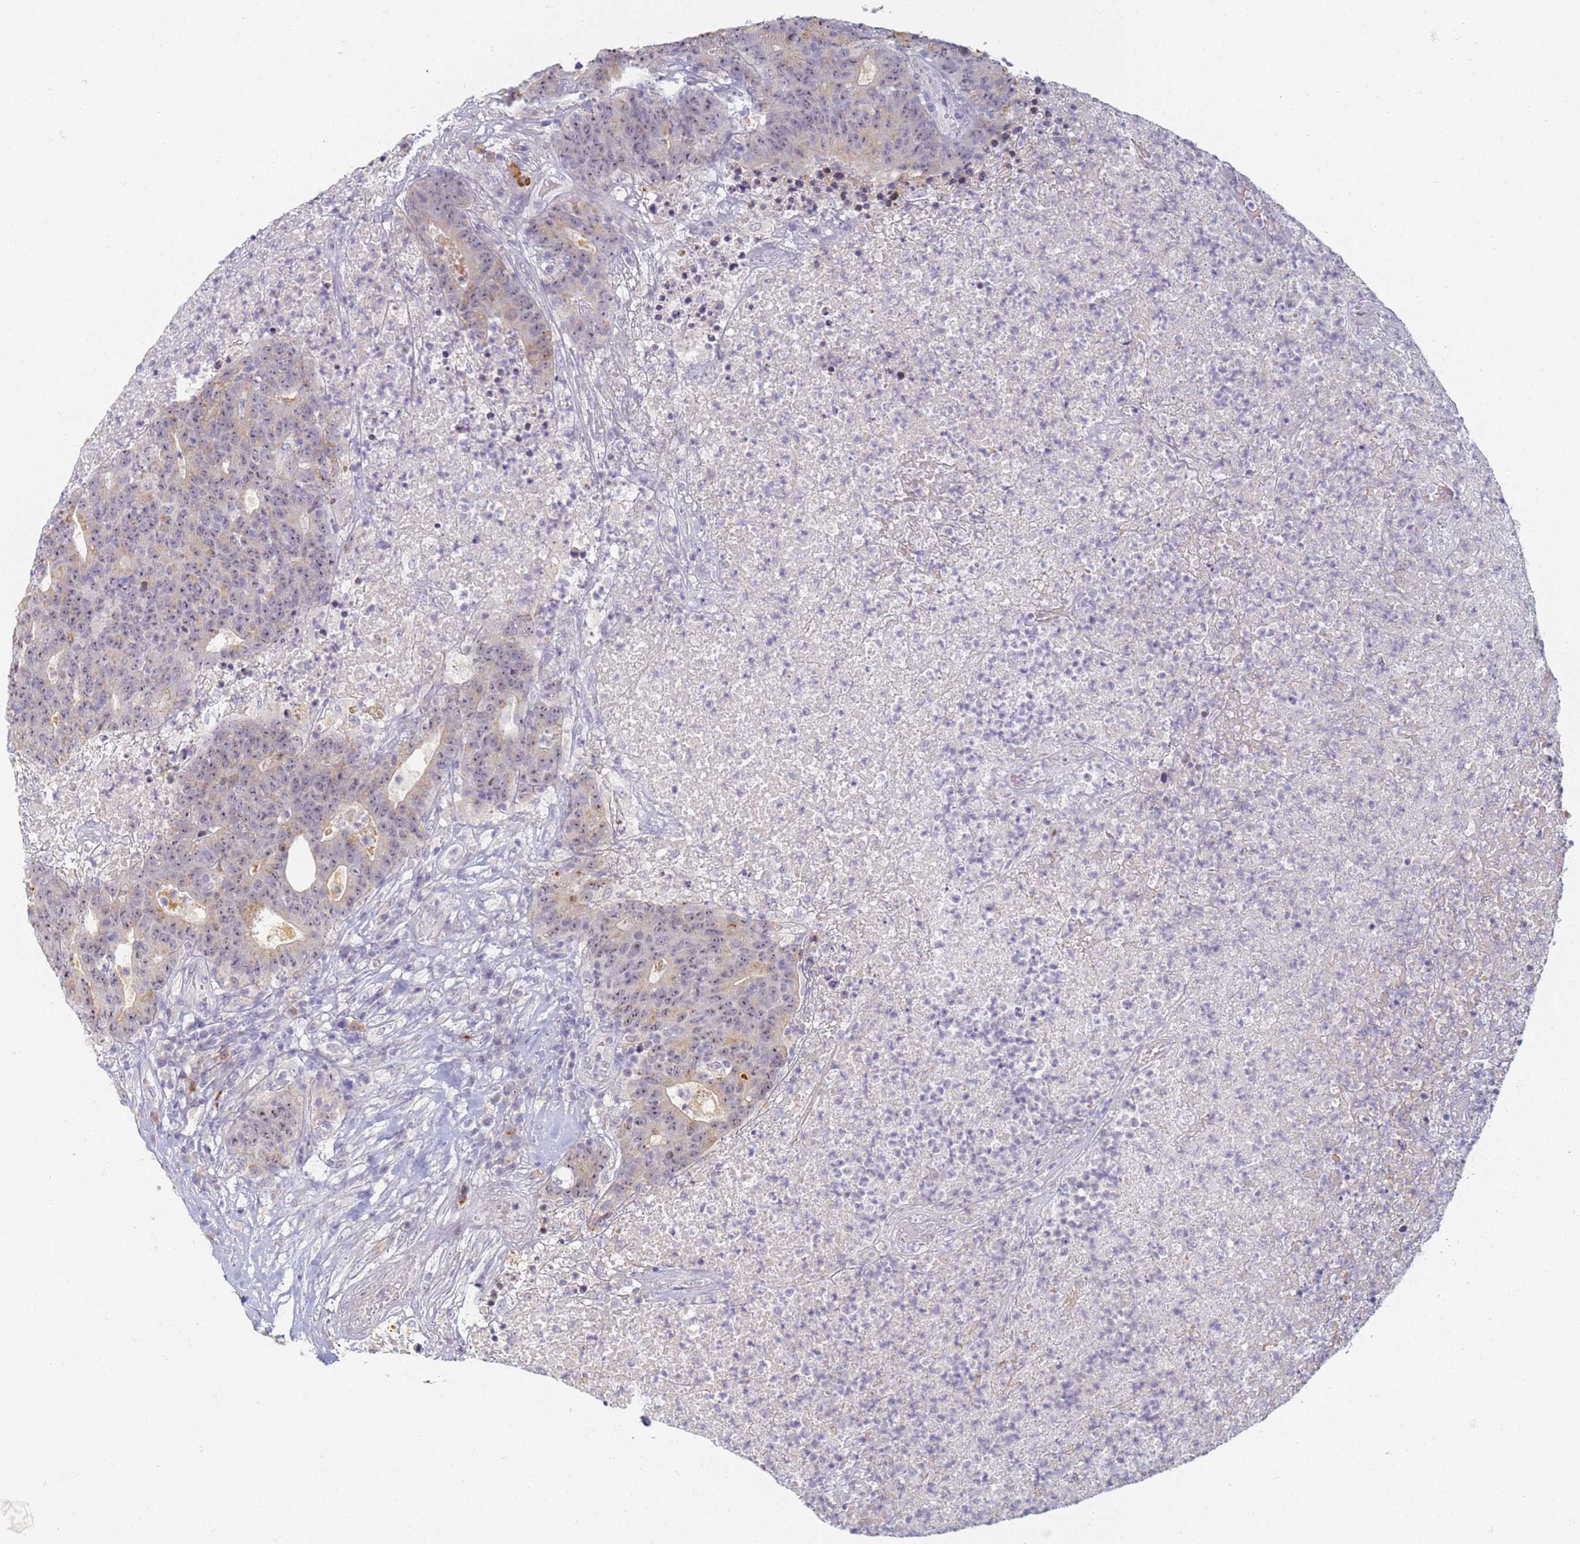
{"staining": {"intensity": "weak", "quantity": "25%-75%", "location": "nuclear"}, "tissue": "colorectal cancer", "cell_type": "Tumor cells", "image_type": "cancer", "snomed": [{"axis": "morphology", "description": "Adenocarcinoma, NOS"}, {"axis": "topography", "description": "Colon"}], "caption": "Protein expression analysis of human colorectal cancer (adenocarcinoma) reveals weak nuclear positivity in approximately 25%-75% of tumor cells. (DAB (3,3'-diaminobenzidine) IHC with brightfield microscopy, high magnification).", "gene": "SLC38A9", "patient": {"sex": "female", "age": 75}}